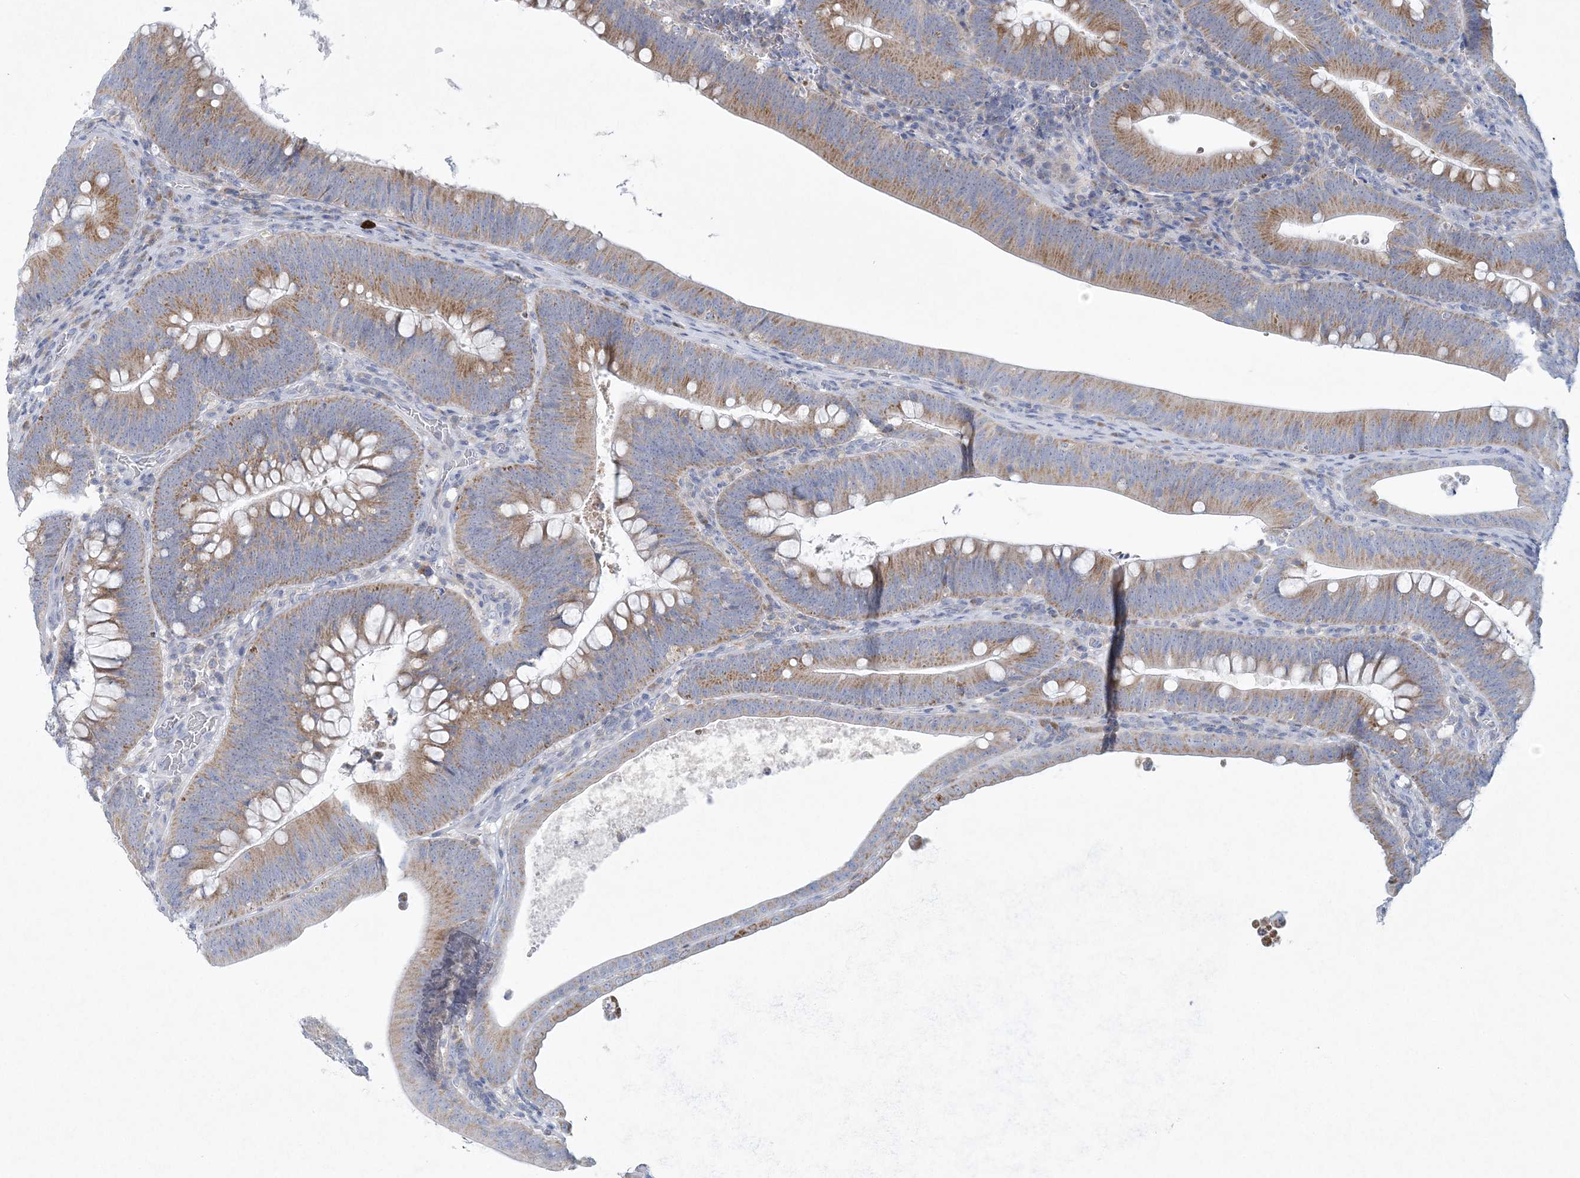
{"staining": {"intensity": "moderate", "quantity": ">75%", "location": "cytoplasmic/membranous"}, "tissue": "colorectal cancer", "cell_type": "Tumor cells", "image_type": "cancer", "snomed": [{"axis": "morphology", "description": "Normal tissue, NOS"}, {"axis": "topography", "description": "Colon"}], "caption": "The photomicrograph displays staining of colorectal cancer, revealing moderate cytoplasmic/membranous protein positivity (brown color) within tumor cells.", "gene": "NIPAL1", "patient": {"sex": "female", "age": 82}}